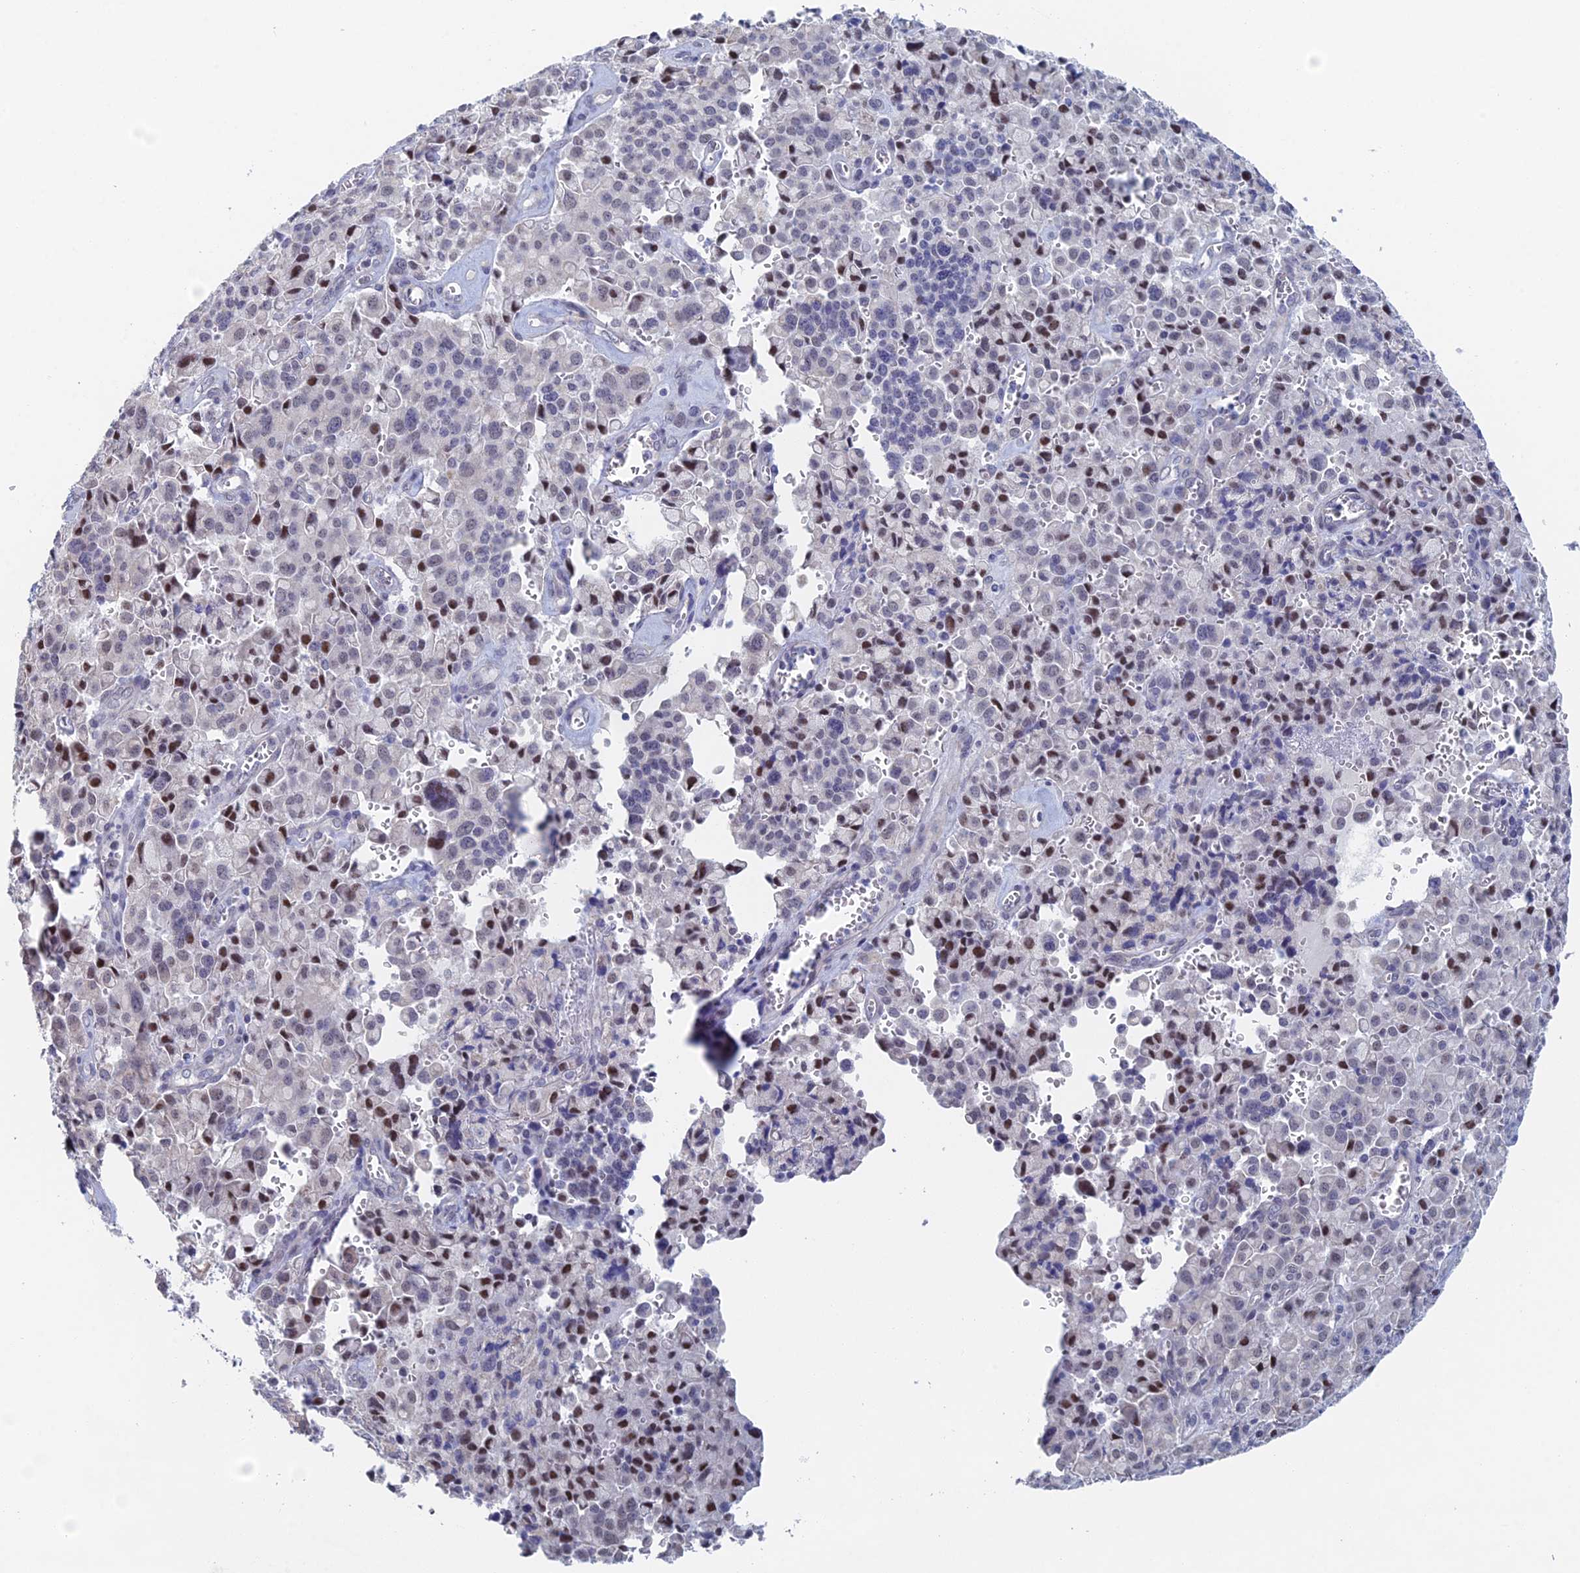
{"staining": {"intensity": "moderate", "quantity": "25%-75%", "location": "nuclear"}, "tissue": "pancreatic cancer", "cell_type": "Tumor cells", "image_type": "cancer", "snomed": [{"axis": "morphology", "description": "Adenocarcinoma, NOS"}, {"axis": "topography", "description": "Pancreas"}], "caption": "Pancreatic adenocarcinoma was stained to show a protein in brown. There is medium levels of moderate nuclear staining in approximately 25%-75% of tumor cells. The staining was performed using DAB to visualize the protein expression in brown, while the nuclei were stained in blue with hematoxylin (Magnification: 20x).", "gene": "GMNC", "patient": {"sex": "male", "age": 65}}